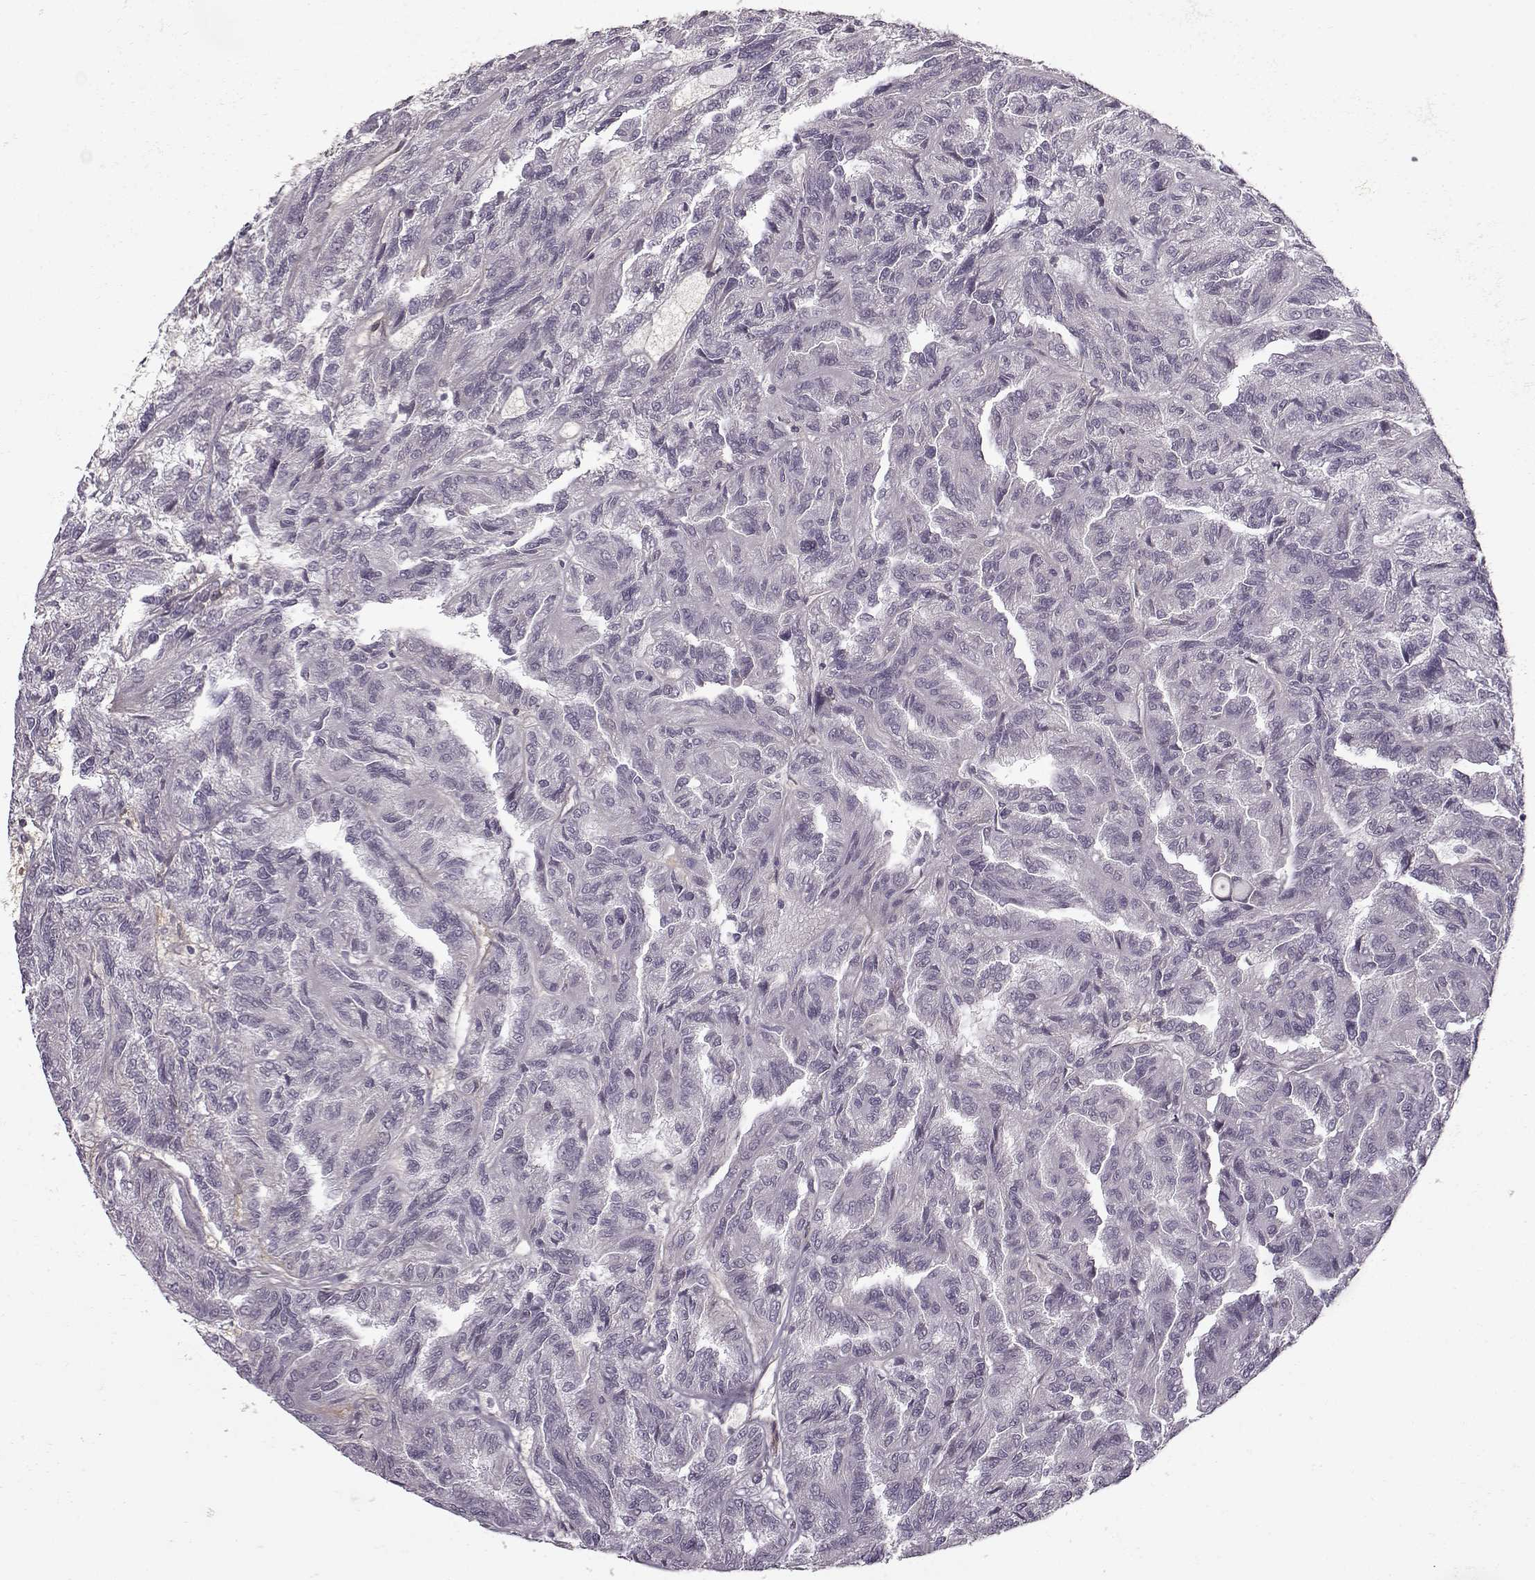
{"staining": {"intensity": "negative", "quantity": "none", "location": "none"}, "tissue": "renal cancer", "cell_type": "Tumor cells", "image_type": "cancer", "snomed": [{"axis": "morphology", "description": "Adenocarcinoma, NOS"}, {"axis": "topography", "description": "Kidney"}], "caption": "Tumor cells are negative for brown protein staining in renal cancer. (DAB (3,3'-diaminobenzidine) IHC visualized using brightfield microscopy, high magnification).", "gene": "LAMB2", "patient": {"sex": "male", "age": 79}}